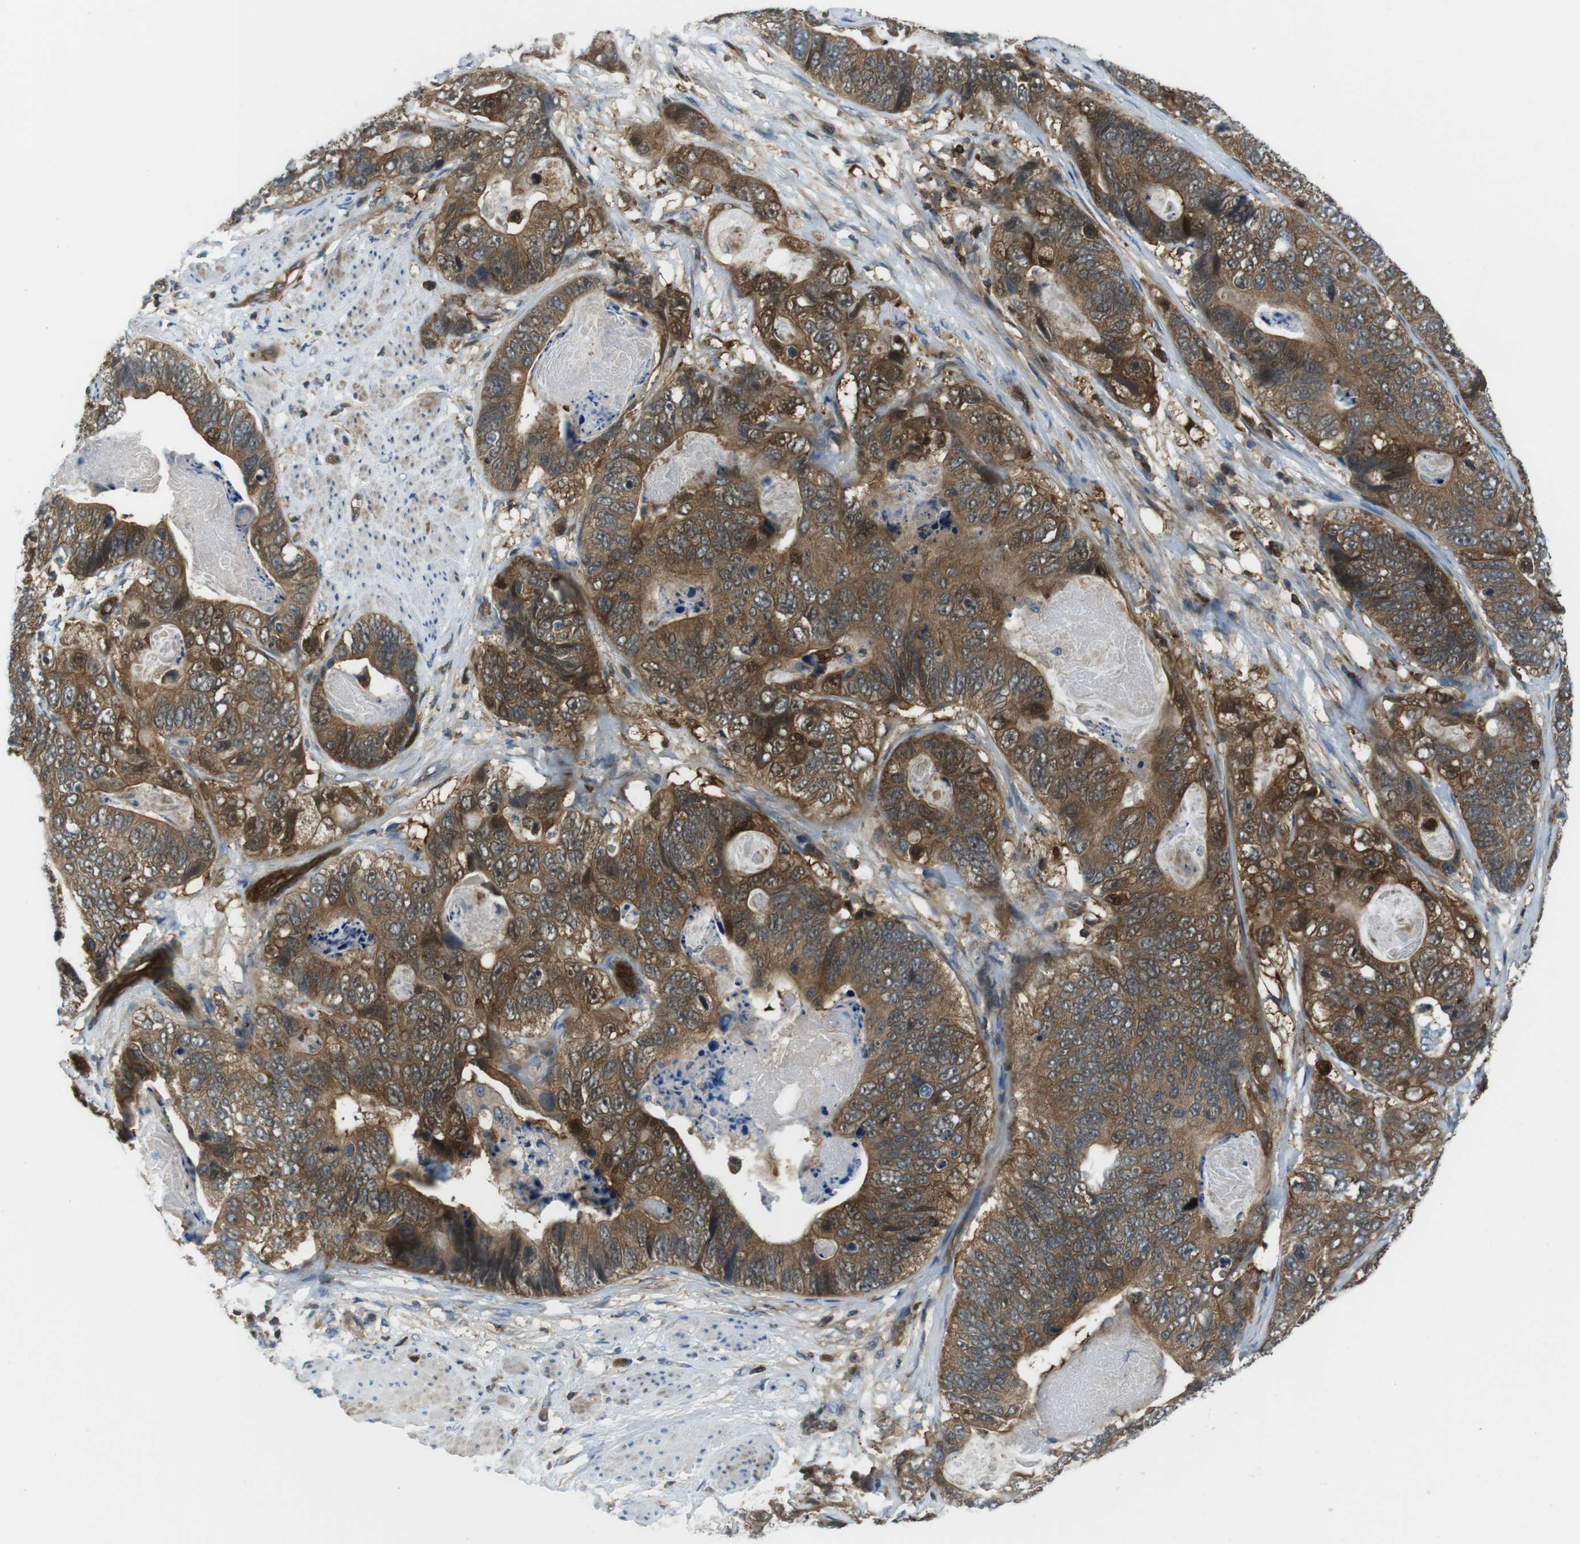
{"staining": {"intensity": "strong", "quantity": ">75%", "location": "cytoplasmic/membranous,nuclear"}, "tissue": "stomach cancer", "cell_type": "Tumor cells", "image_type": "cancer", "snomed": [{"axis": "morphology", "description": "Adenocarcinoma, NOS"}, {"axis": "topography", "description": "Stomach"}], "caption": "DAB (3,3'-diaminobenzidine) immunohistochemical staining of human adenocarcinoma (stomach) exhibits strong cytoplasmic/membranous and nuclear protein staining in approximately >75% of tumor cells.", "gene": "TES", "patient": {"sex": "female", "age": 89}}